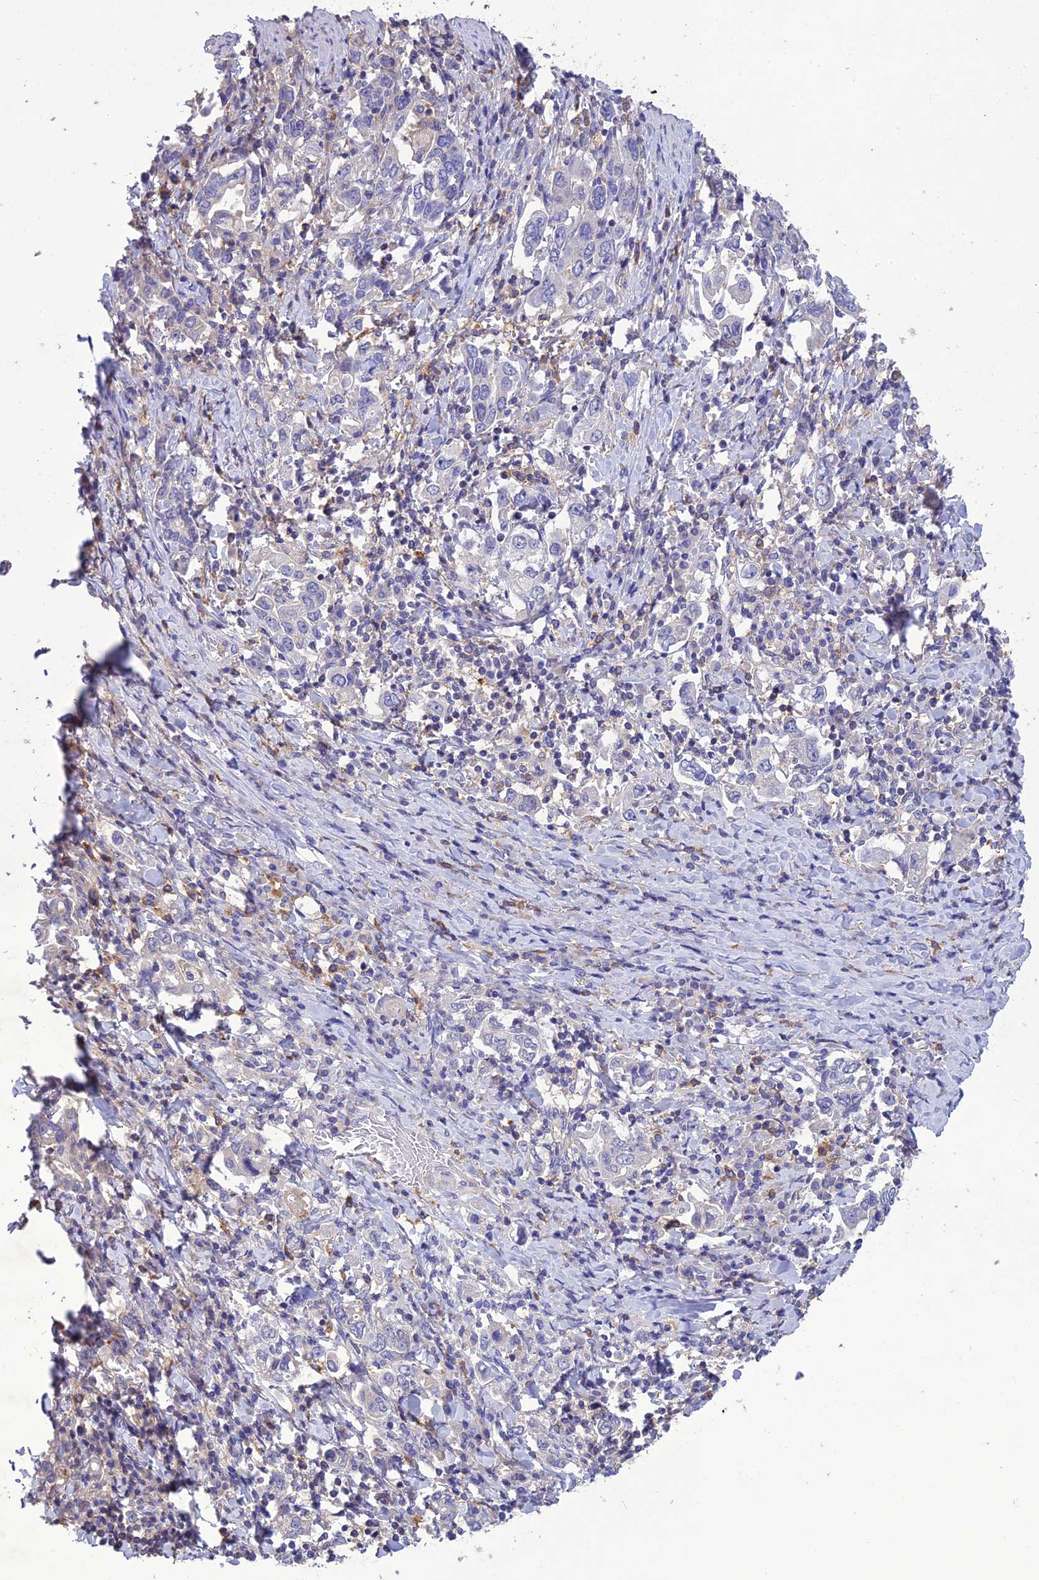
{"staining": {"intensity": "negative", "quantity": "none", "location": "none"}, "tissue": "stomach cancer", "cell_type": "Tumor cells", "image_type": "cancer", "snomed": [{"axis": "morphology", "description": "Adenocarcinoma, NOS"}, {"axis": "topography", "description": "Stomach, upper"}, {"axis": "topography", "description": "Stomach"}], "caption": "Immunohistochemistry micrograph of neoplastic tissue: adenocarcinoma (stomach) stained with DAB reveals no significant protein staining in tumor cells.", "gene": "SNX24", "patient": {"sex": "male", "age": 62}}